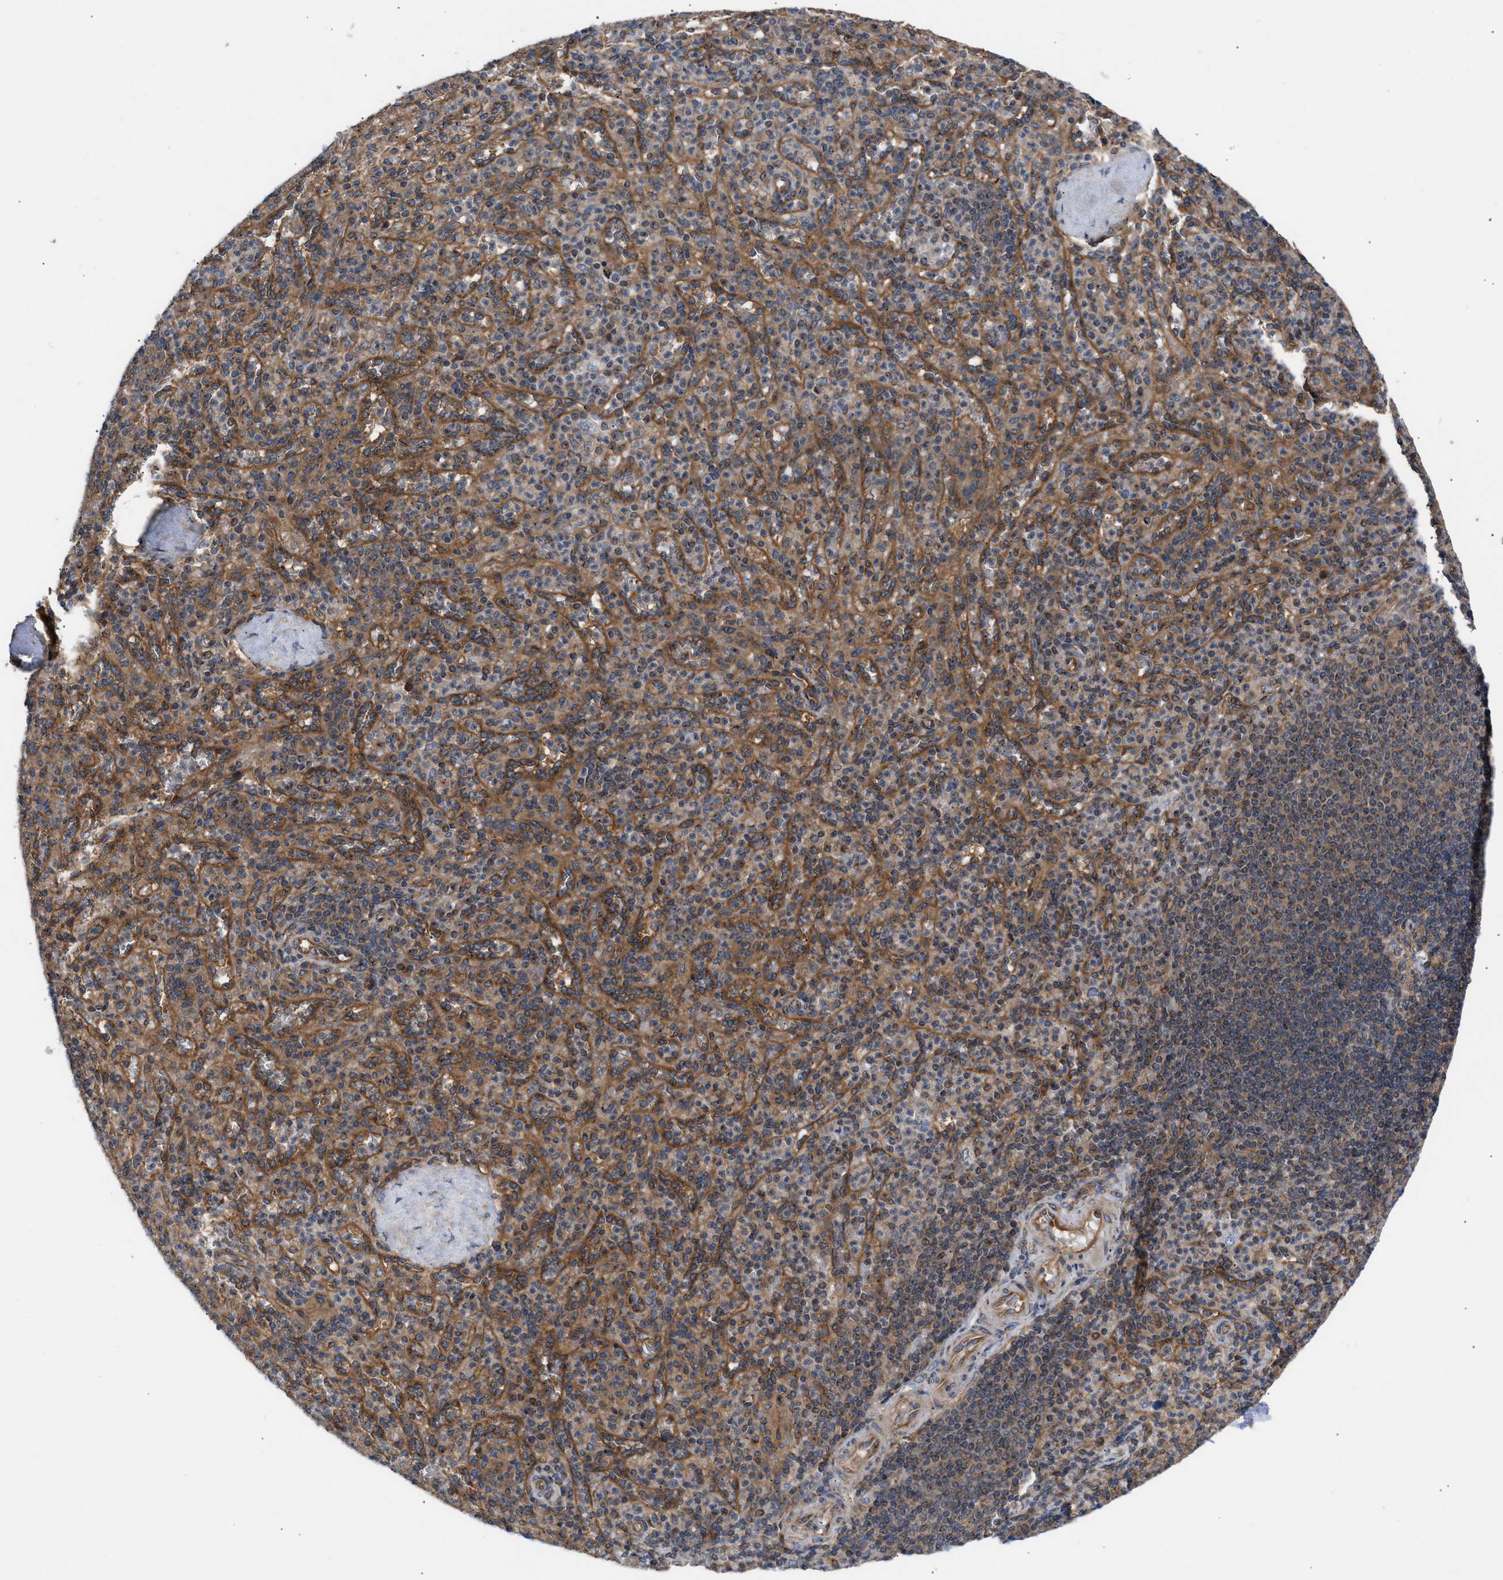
{"staining": {"intensity": "moderate", "quantity": ">75%", "location": "cytoplasmic/membranous"}, "tissue": "spleen", "cell_type": "Cells in red pulp", "image_type": "normal", "snomed": [{"axis": "morphology", "description": "Normal tissue, NOS"}, {"axis": "topography", "description": "Spleen"}], "caption": "DAB (3,3'-diaminobenzidine) immunohistochemical staining of normal human spleen demonstrates moderate cytoplasmic/membranous protein staining in about >75% of cells in red pulp. Immunohistochemistry (ihc) stains the protein in brown and the nuclei are stained blue.", "gene": "LAPTM4B", "patient": {"sex": "male", "age": 36}}